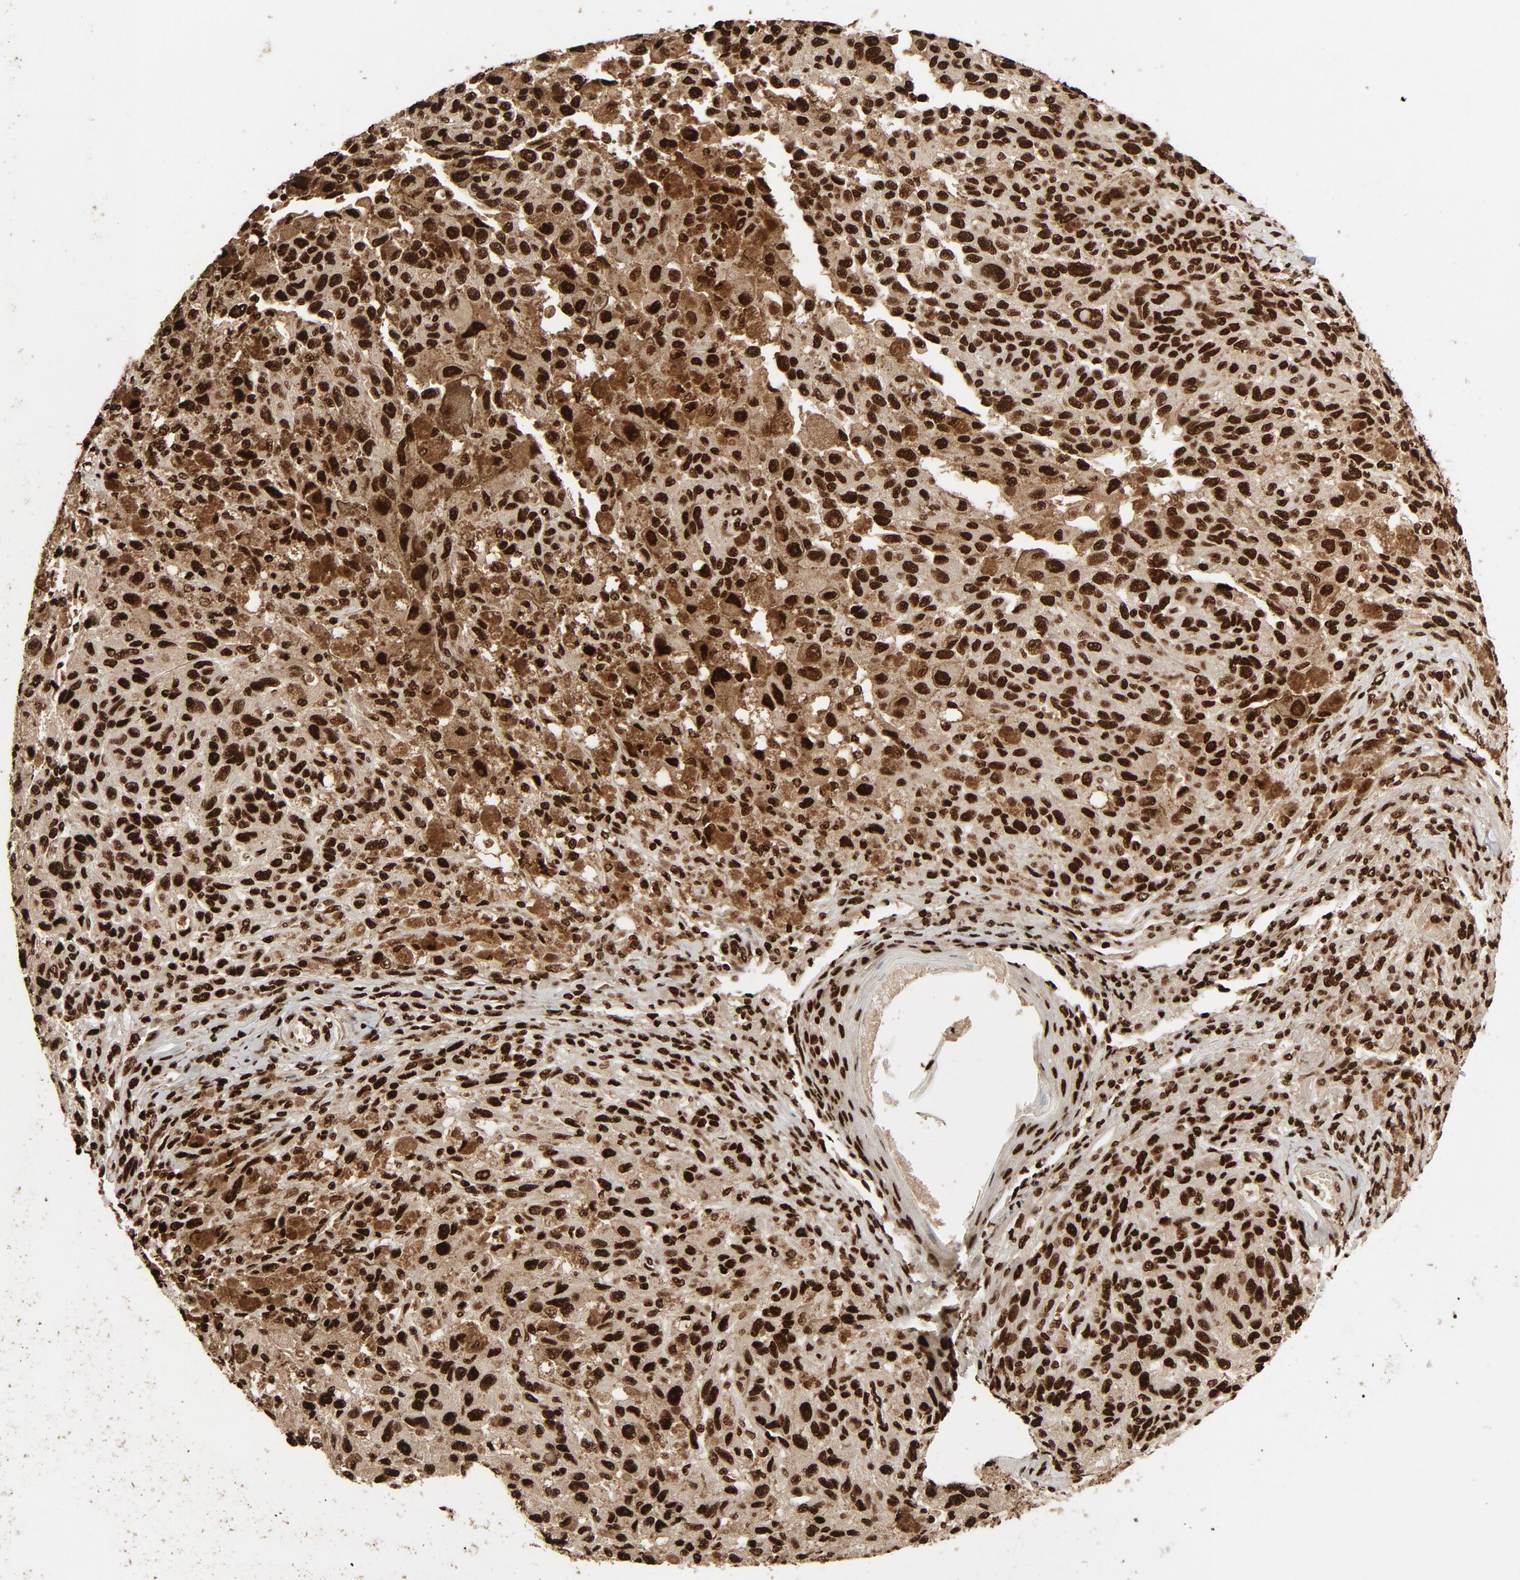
{"staining": {"intensity": "strong", "quantity": ">75%", "location": "nuclear"}, "tissue": "melanoma", "cell_type": "Tumor cells", "image_type": "cancer", "snomed": [{"axis": "morphology", "description": "Malignant melanoma, NOS"}, {"axis": "topography", "description": "Skin"}], "caption": "Immunohistochemistry (IHC) image of neoplastic tissue: melanoma stained using IHC demonstrates high levels of strong protein expression localized specifically in the nuclear of tumor cells, appearing as a nuclear brown color.", "gene": "TP53BP1", "patient": {"sex": "male", "age": 81}}